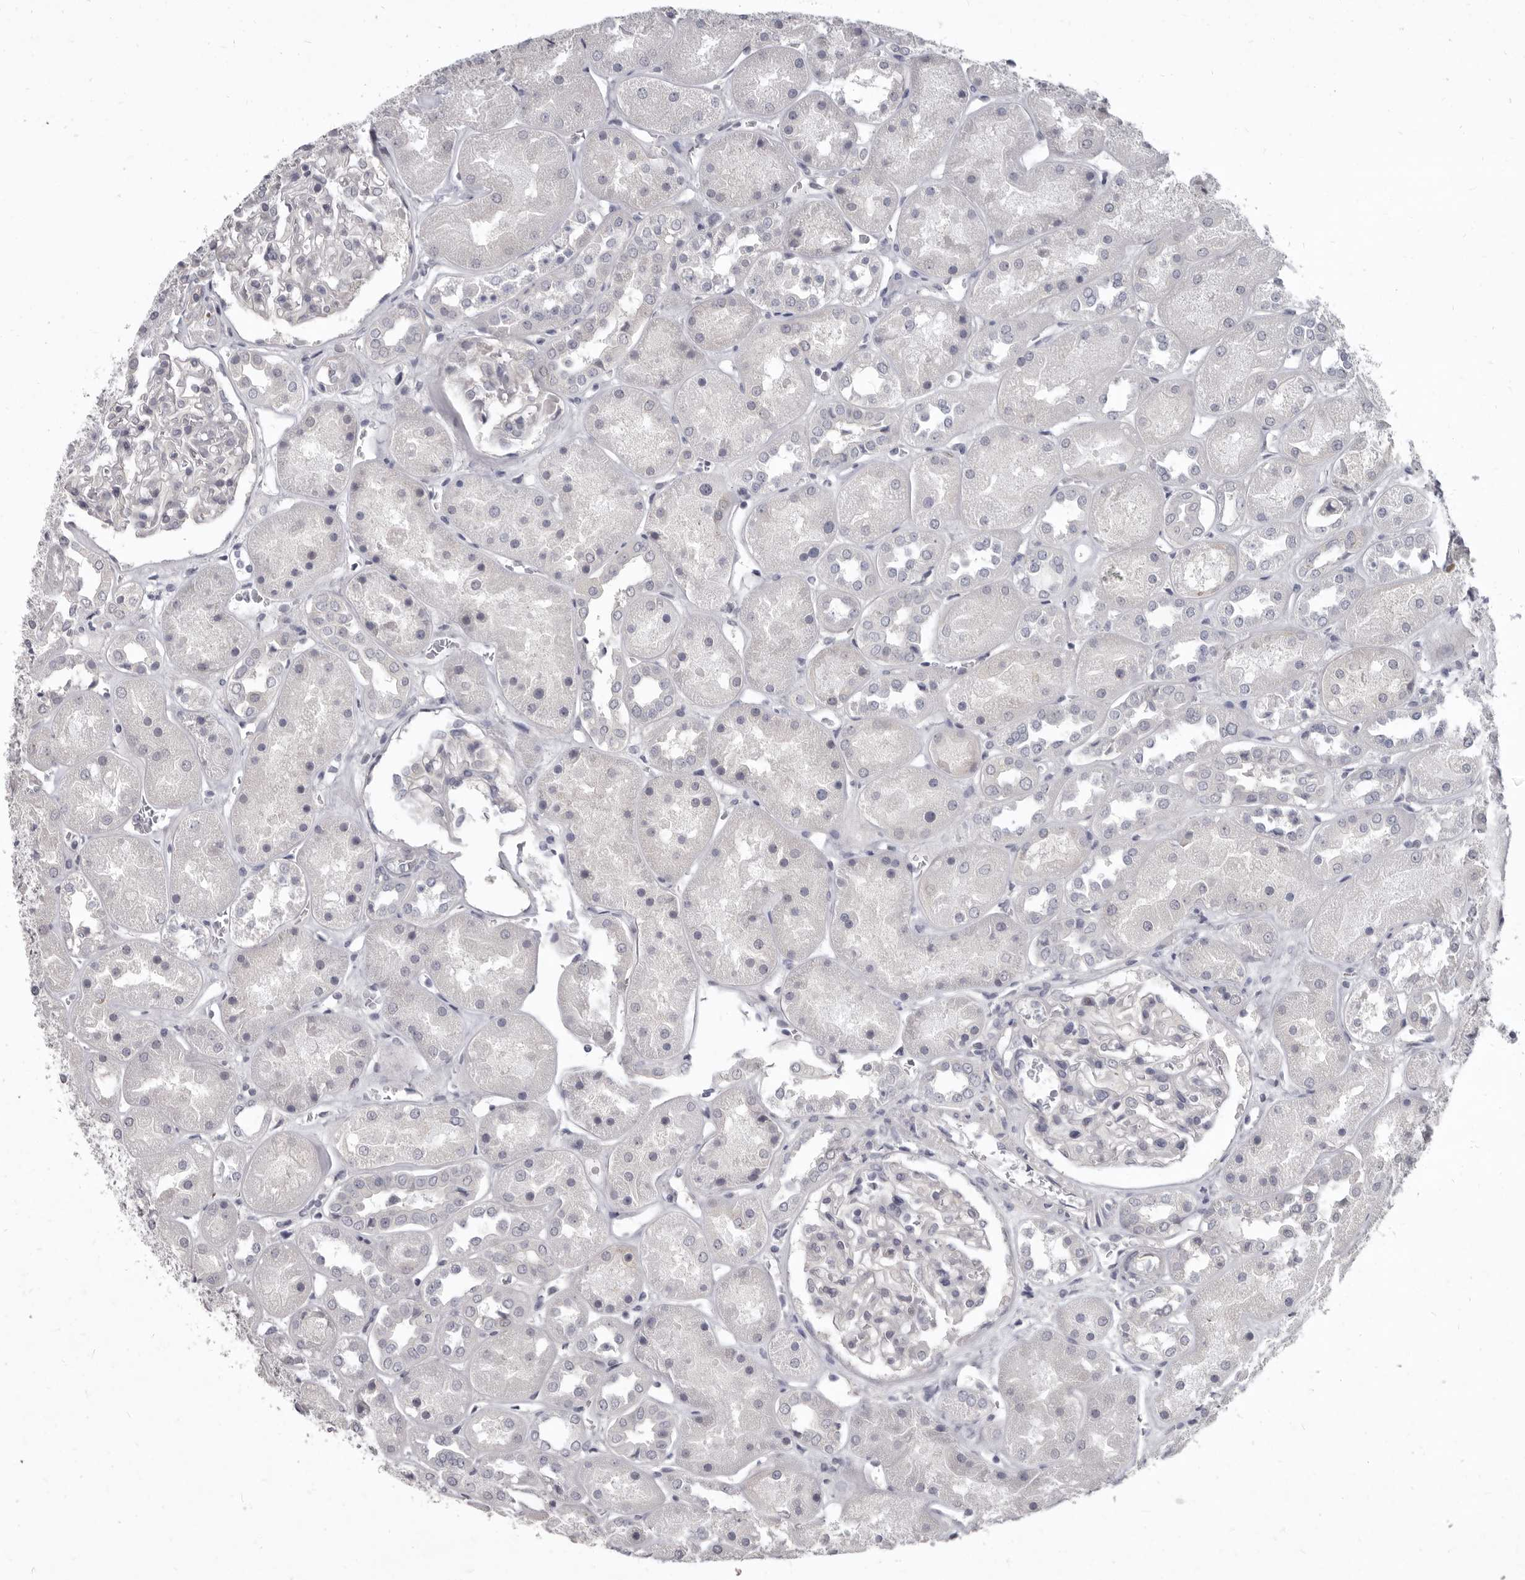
{"staining": {"intensity": "negative", "quantity": "none", "location": "none"}, "tissue": "kidney", "cell_type": "Cells in glomeruli", "image_type": "normal", "snomed": [{"axis": "morphology", "description": "Normal tissue, NOS"}, {"axis": "topography", "description": "Kidney"}], "caption": "High magnification brightfield microscopy of normal kidney stained with DAB (brown) and counterstained with hematoxylin (blue): cells in glomeruli show no significant positivity.", "gene": "GSK3B", "patient": {"sex": "male", "age": 70}}